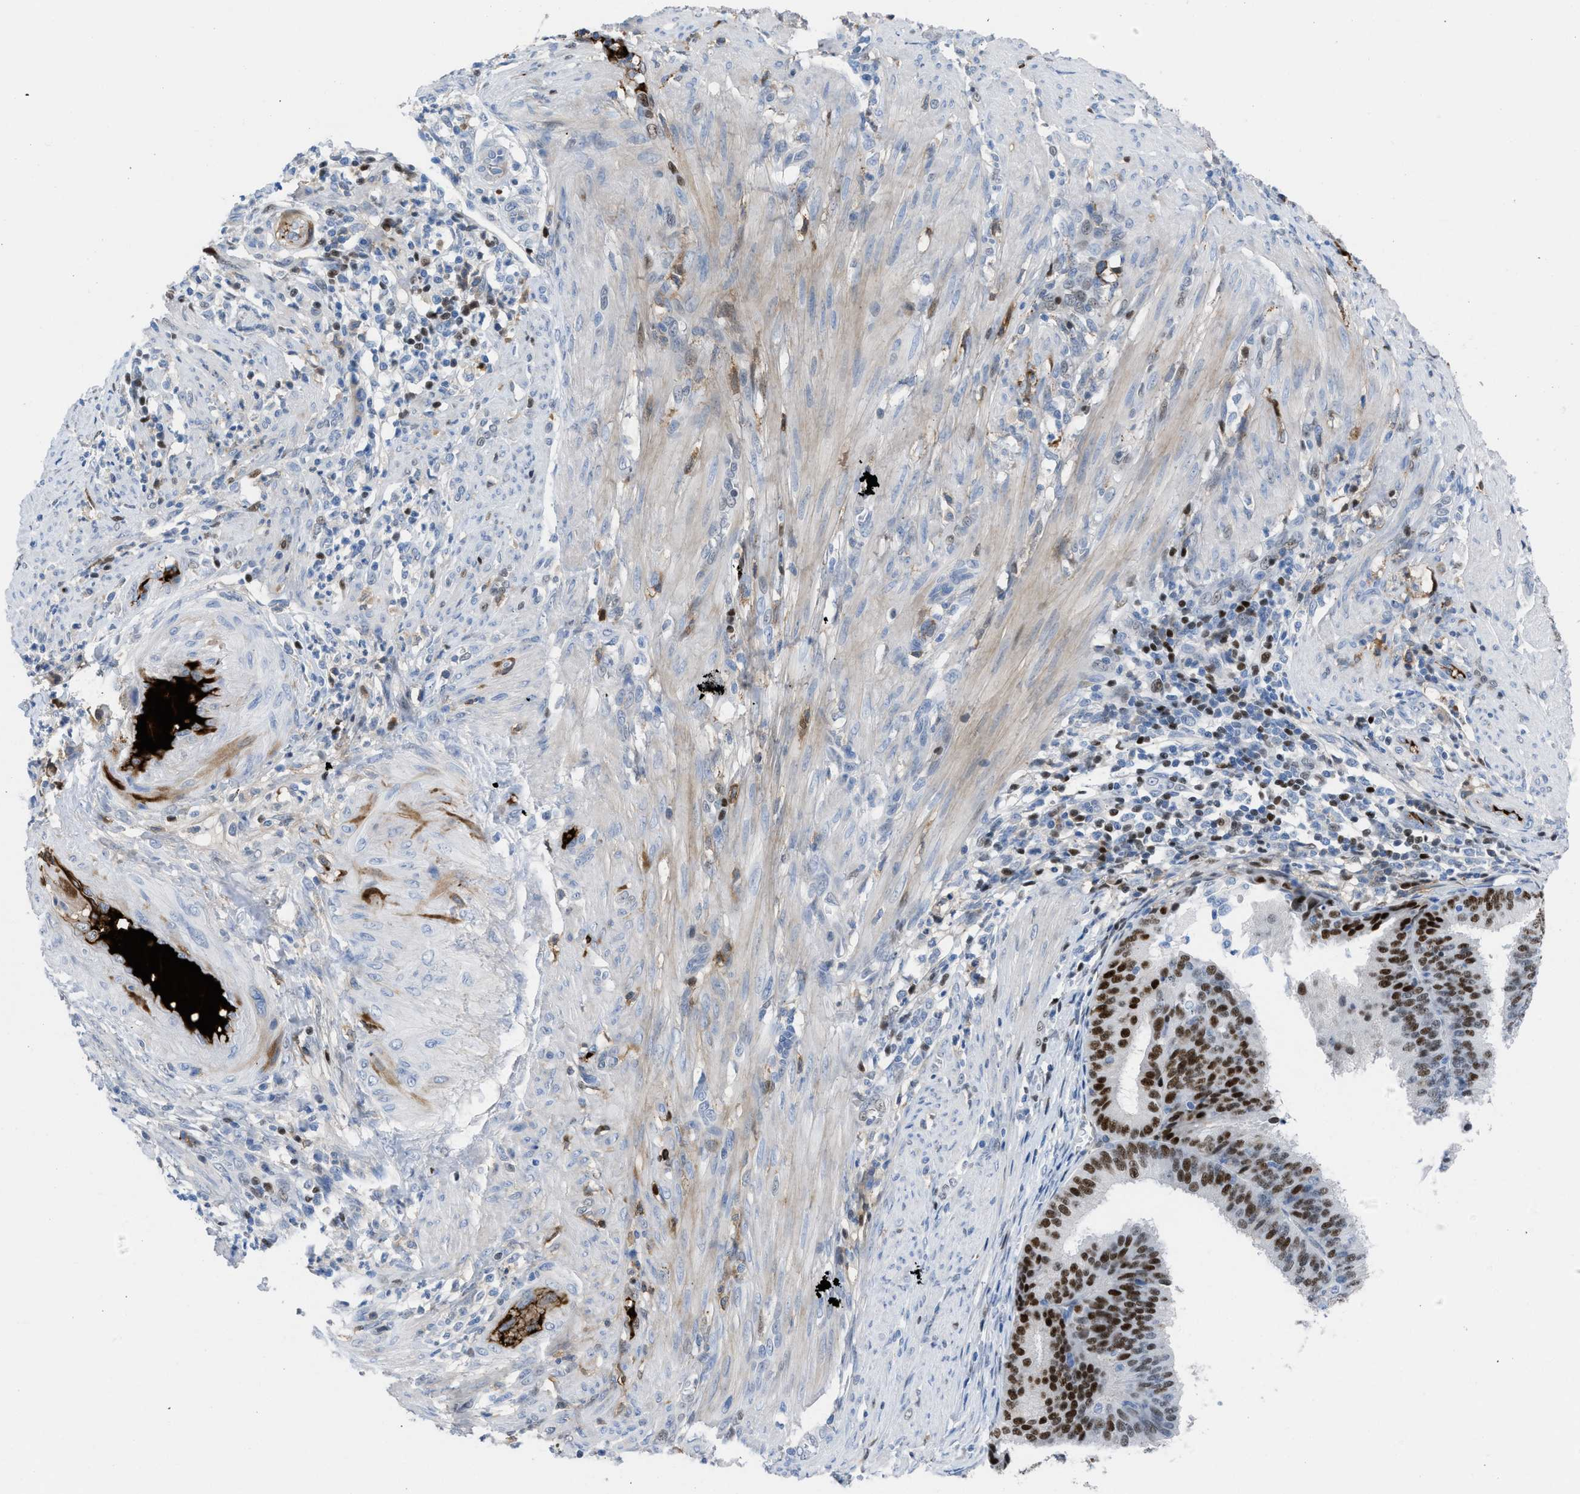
{"staining": {"intensity": "strong", "quantity": ">75%", "location": "nuclear"}, "tissue": "endometrial cancer", "cell_type": "Tumor cells", "image_type": "cancer", "snomed": [{"axis": "morphology", "description": "Adenocarcinoma, NOS"}, {"axis": "topography", "description": "Endometrium"}], "caption": "A brown stain shows strong nuclear expression of a protein in adenocarcinoma (endometrial) tumor cells. The staining was performed using DAB (3,3'-diaminobenzidine) to visualize the protein expression in brown, while the nuclei were stained in blue with hematoxylin (Magnification: 20x).", "gene": "LEF1", "patient": {"sex": "female", "age": 70}}